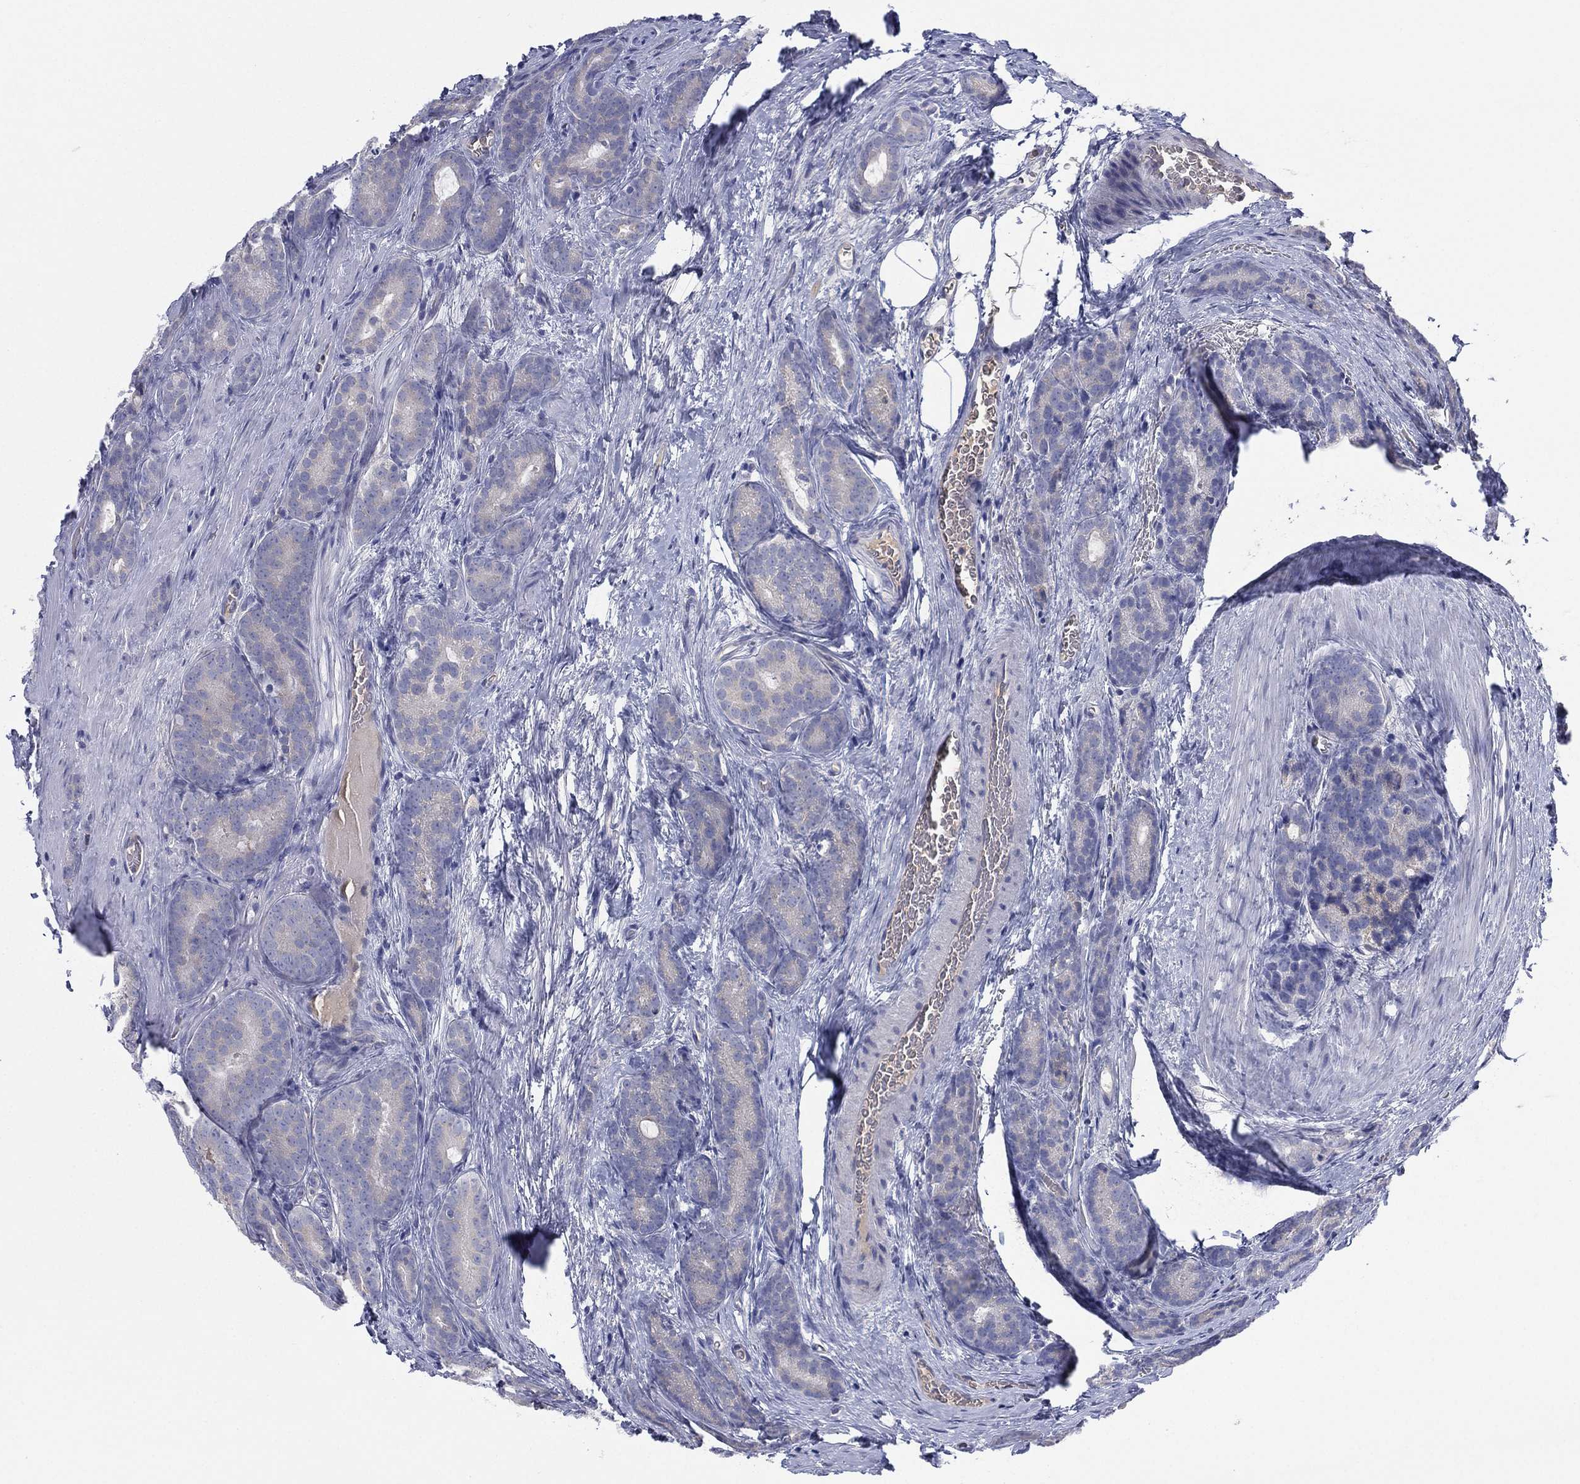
{"staining": {"intensity": "negative", "quantity": "none", "location": "none"}, "tissue": "prostate cancer", "cell_type": "Tumor cells", "image_type": "cancer", "snomed": [{"axis": "morphology", "description": "Adenocarcinoma, NOS"}, {"axis": "topography", "description": "Prostate"}], "caption": "Immunohistochemistry (IHC) photomicrograph of human adenocarcinoma (prostate) stained for a protein (brown), which shows no staining in tumor cells.", "gene": "CYP2D6", "patient": {"sex": "male", "age": 71}}